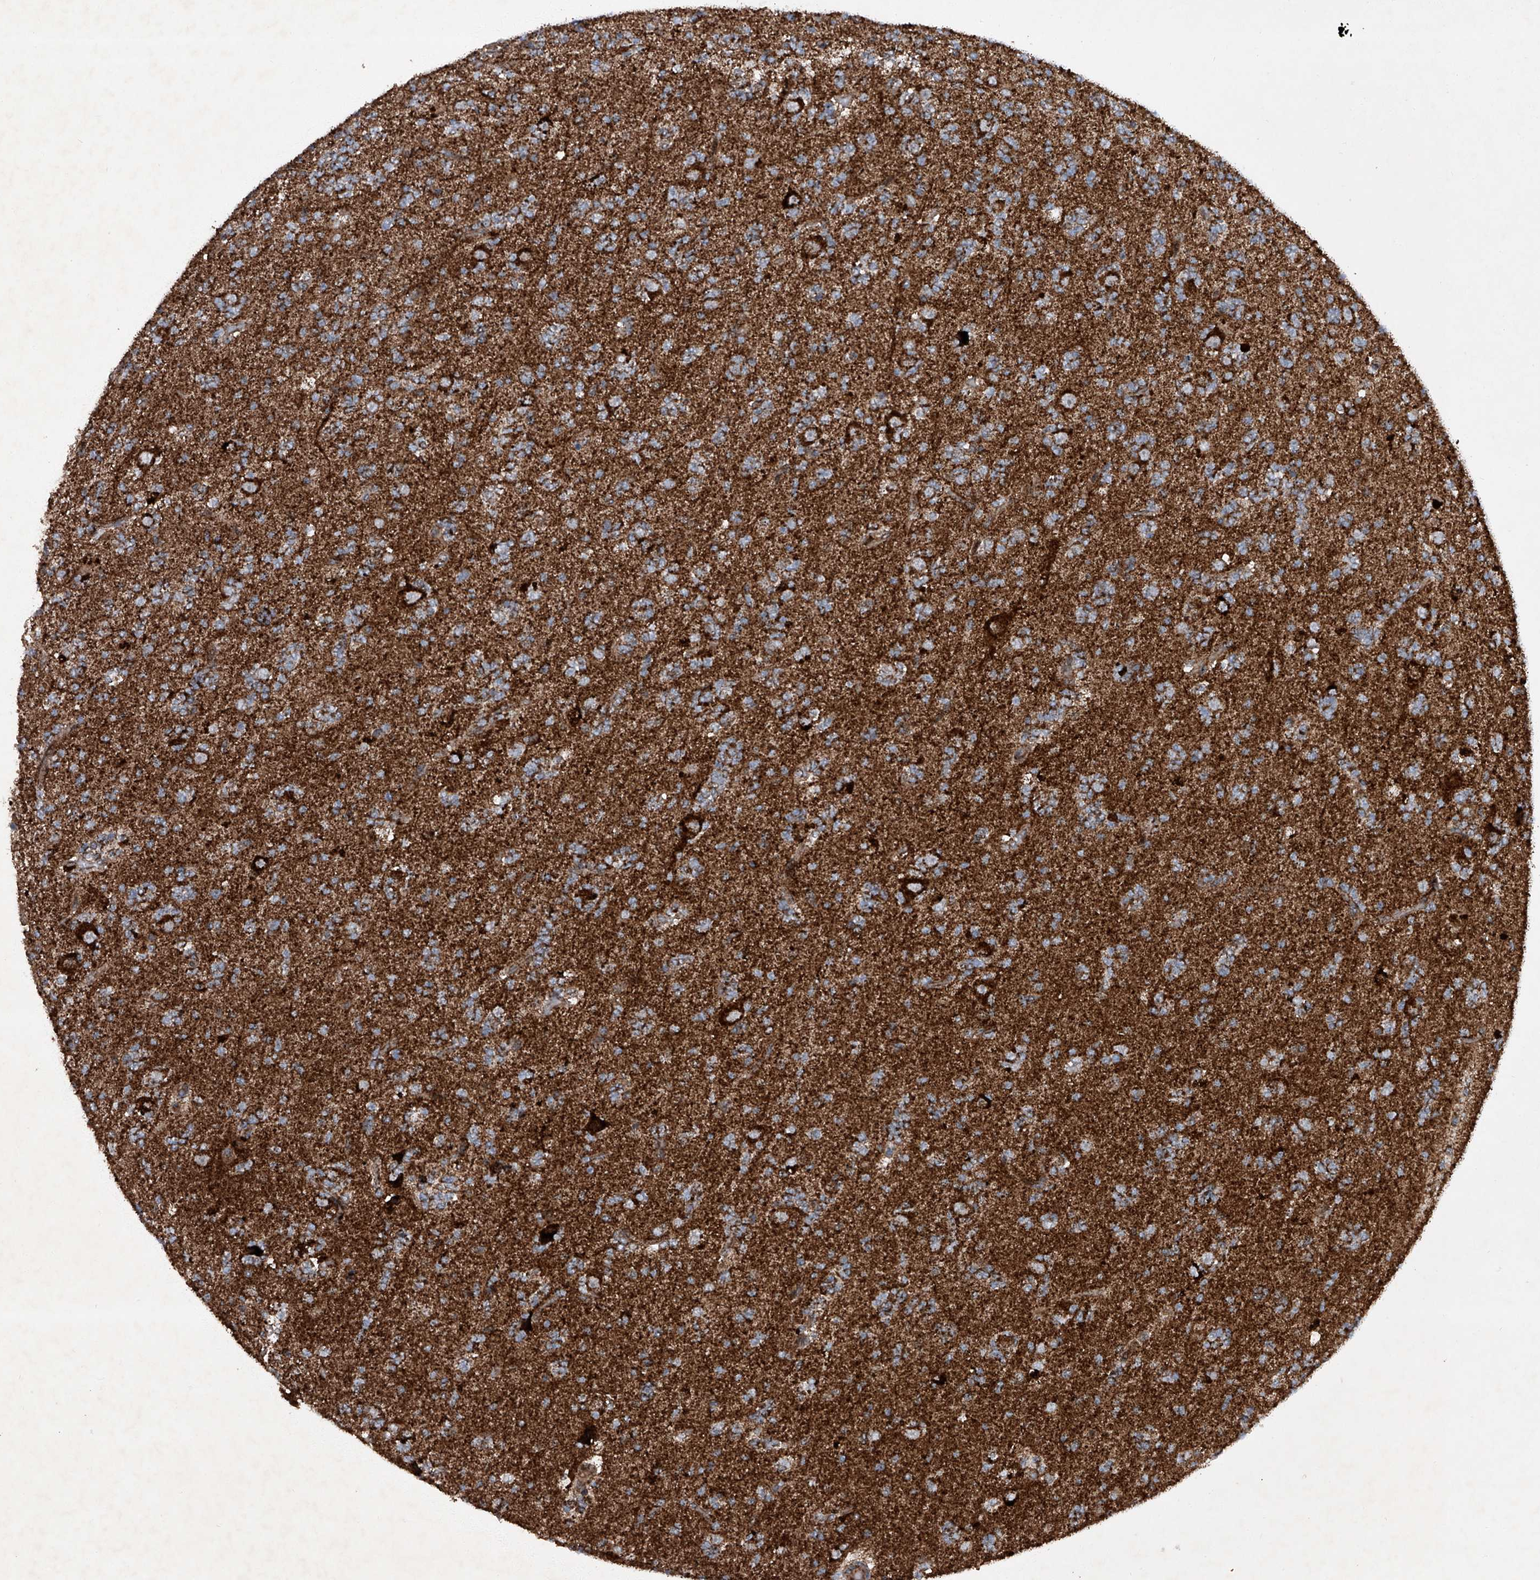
{"staining": {"intensity": "moderate", "quantity": "25%-75%", "location": "cytoplasmic/membranous"}, "tissue": "glioma", "cell_type": "Tumor cells", "image_type": "cancer", "snomed": [{"axis": "morphology", "description": "Glioma, malignant, High grade"}, {"axis": "topography", "description": "Brain"}], "caption": "Tumor cells demonstrate medium levels of moderate cytoplasmic/membranous expression in about 25%-75% of cells in human malignant high-grade glioma.", "gene": "DAD1", "patient": {"sex": "female", "age": 62}}